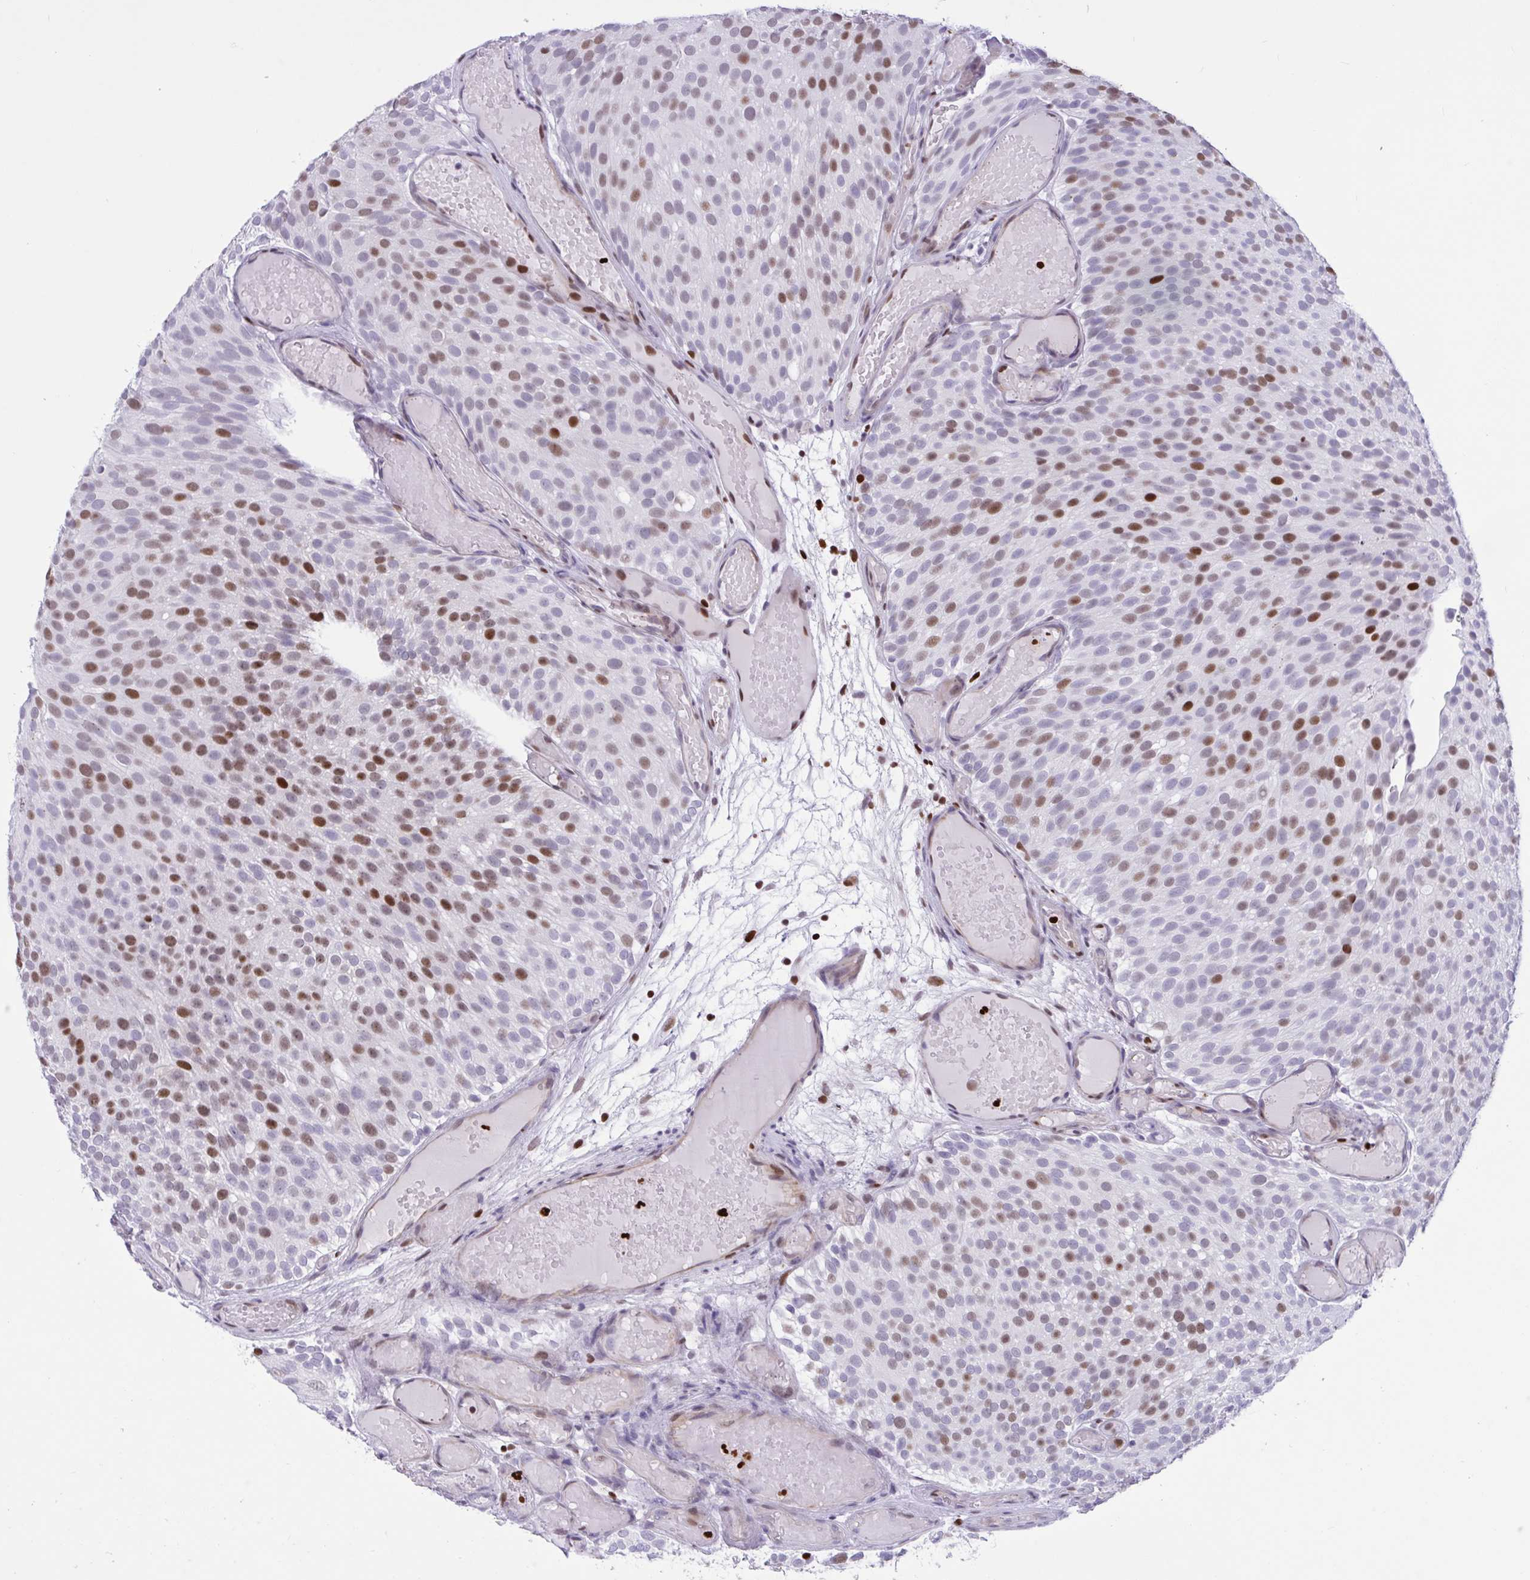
{"staining": {"intensity": "moderate", "quantity": "25%-75%", "location": "nuclear"}, "tissue": "urothelial cancer", "cell_type": "Tumor cells", "image_type": "cancer", "snomed": [{"axis": "morphology", "description": "Urothelial carcinoma, Low grade"}, {"axis": "topography", "description": "Urinary bladder"}], "caption": "Protein analysis of urothelial cancer tissue demonstrates moderate nuclear expression in about 25%-75% of tumor cells.", "gene": "HMGB2", "patient": {"sex": "male", "age": 78}}